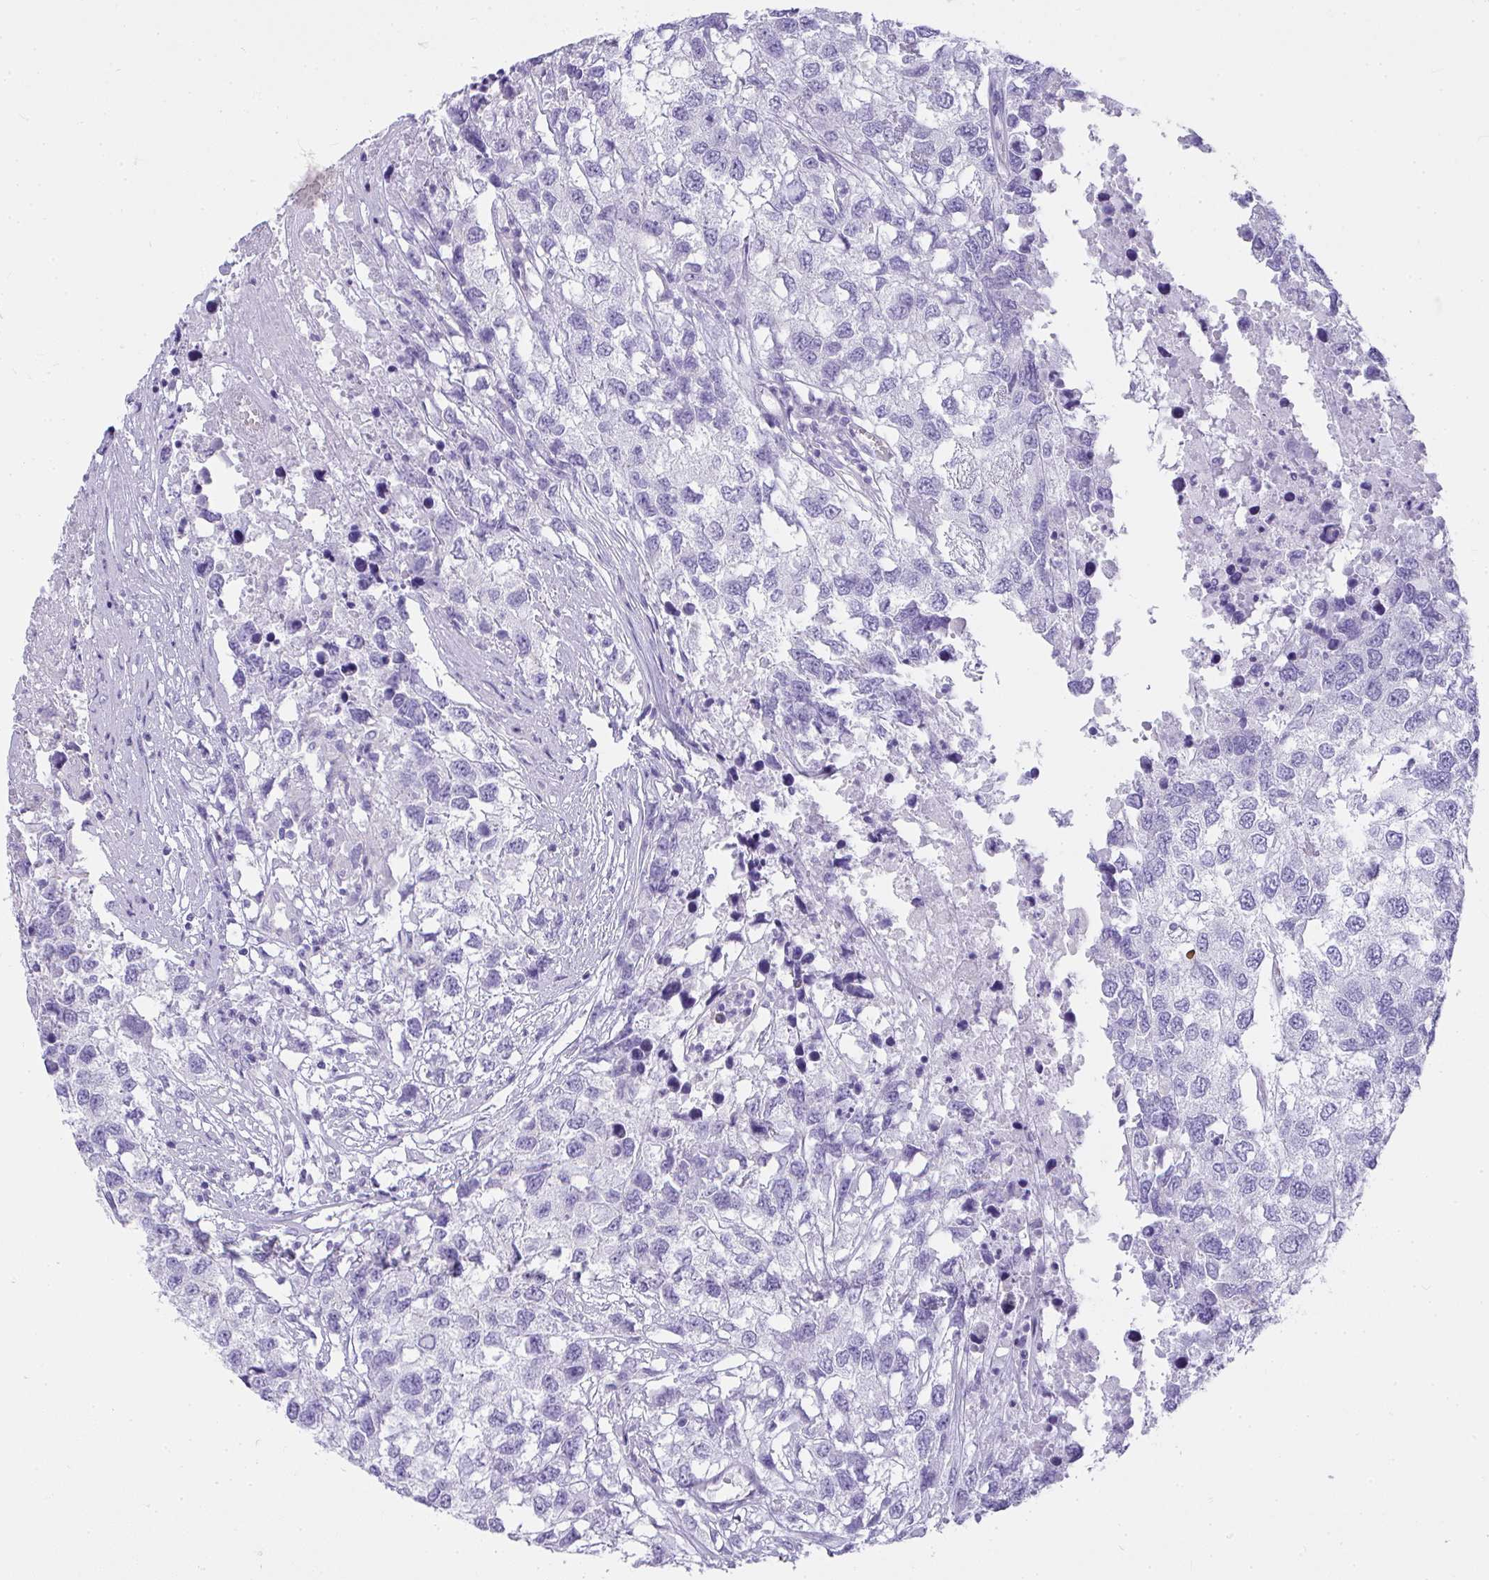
{"staining": {"intensity": "negative", "quantity": "none", "location": "none"}, "tissue": "testis cancer", "cell_type": "Tumor cells", "image_type": "cancer", "snomed": [{"axis": "morphology", "description": "Carcinoma, Embryonal, NOS"}, {"axis": "topography", "description": "Testis"}], "caption": "This photomicrograph is of embryonal carcinoma (testis) stained with immunohistochemistry to label a protein in brown with the nuclei are counter-stained blue. There is no positivity in tumor cells.", "gene": "AVIL", "patient": {"sex": "male", "age": 83}}